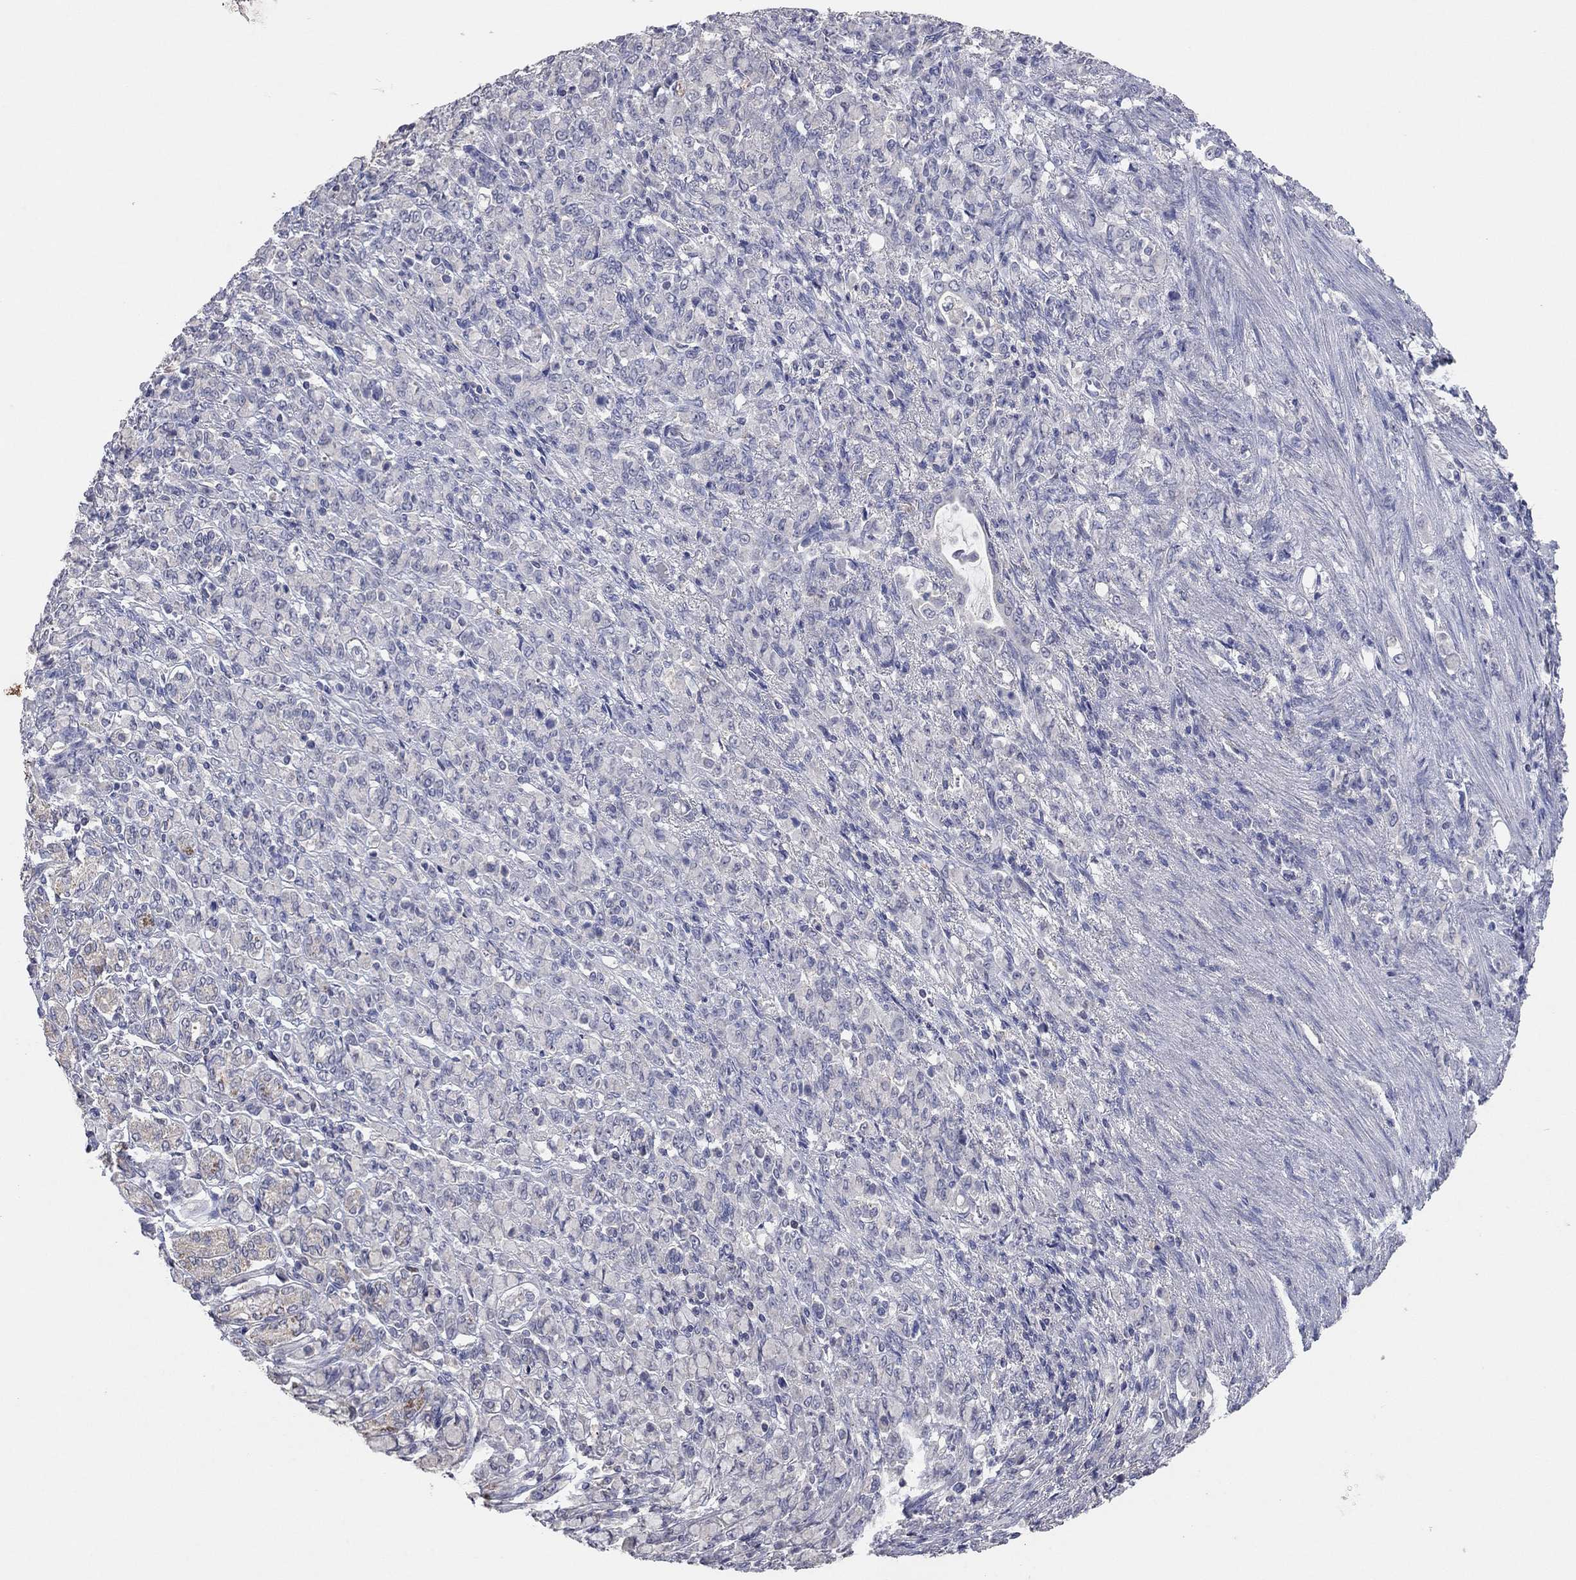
{"staining": {"intensity": "negative", "quantity": "none", "location": "none"}, "tissue": "stomach cancer", "cell_type": "Tumor cells", "image_type": "cancer", "snomed": [{"axis": "morphology", "description": "Normal tissue, NOS"}, {"axis": "morphology", "description": "Adenocarcinoma, NOS"}, {"axis": "topography", "description": "Stomach"}], "caption": "Adenocarcinoma (stomach) stained for a protein using IHC reveals no staining tumor cells.", "gene": "MMP13", "patient": {"sex": "female", "age": 79}}